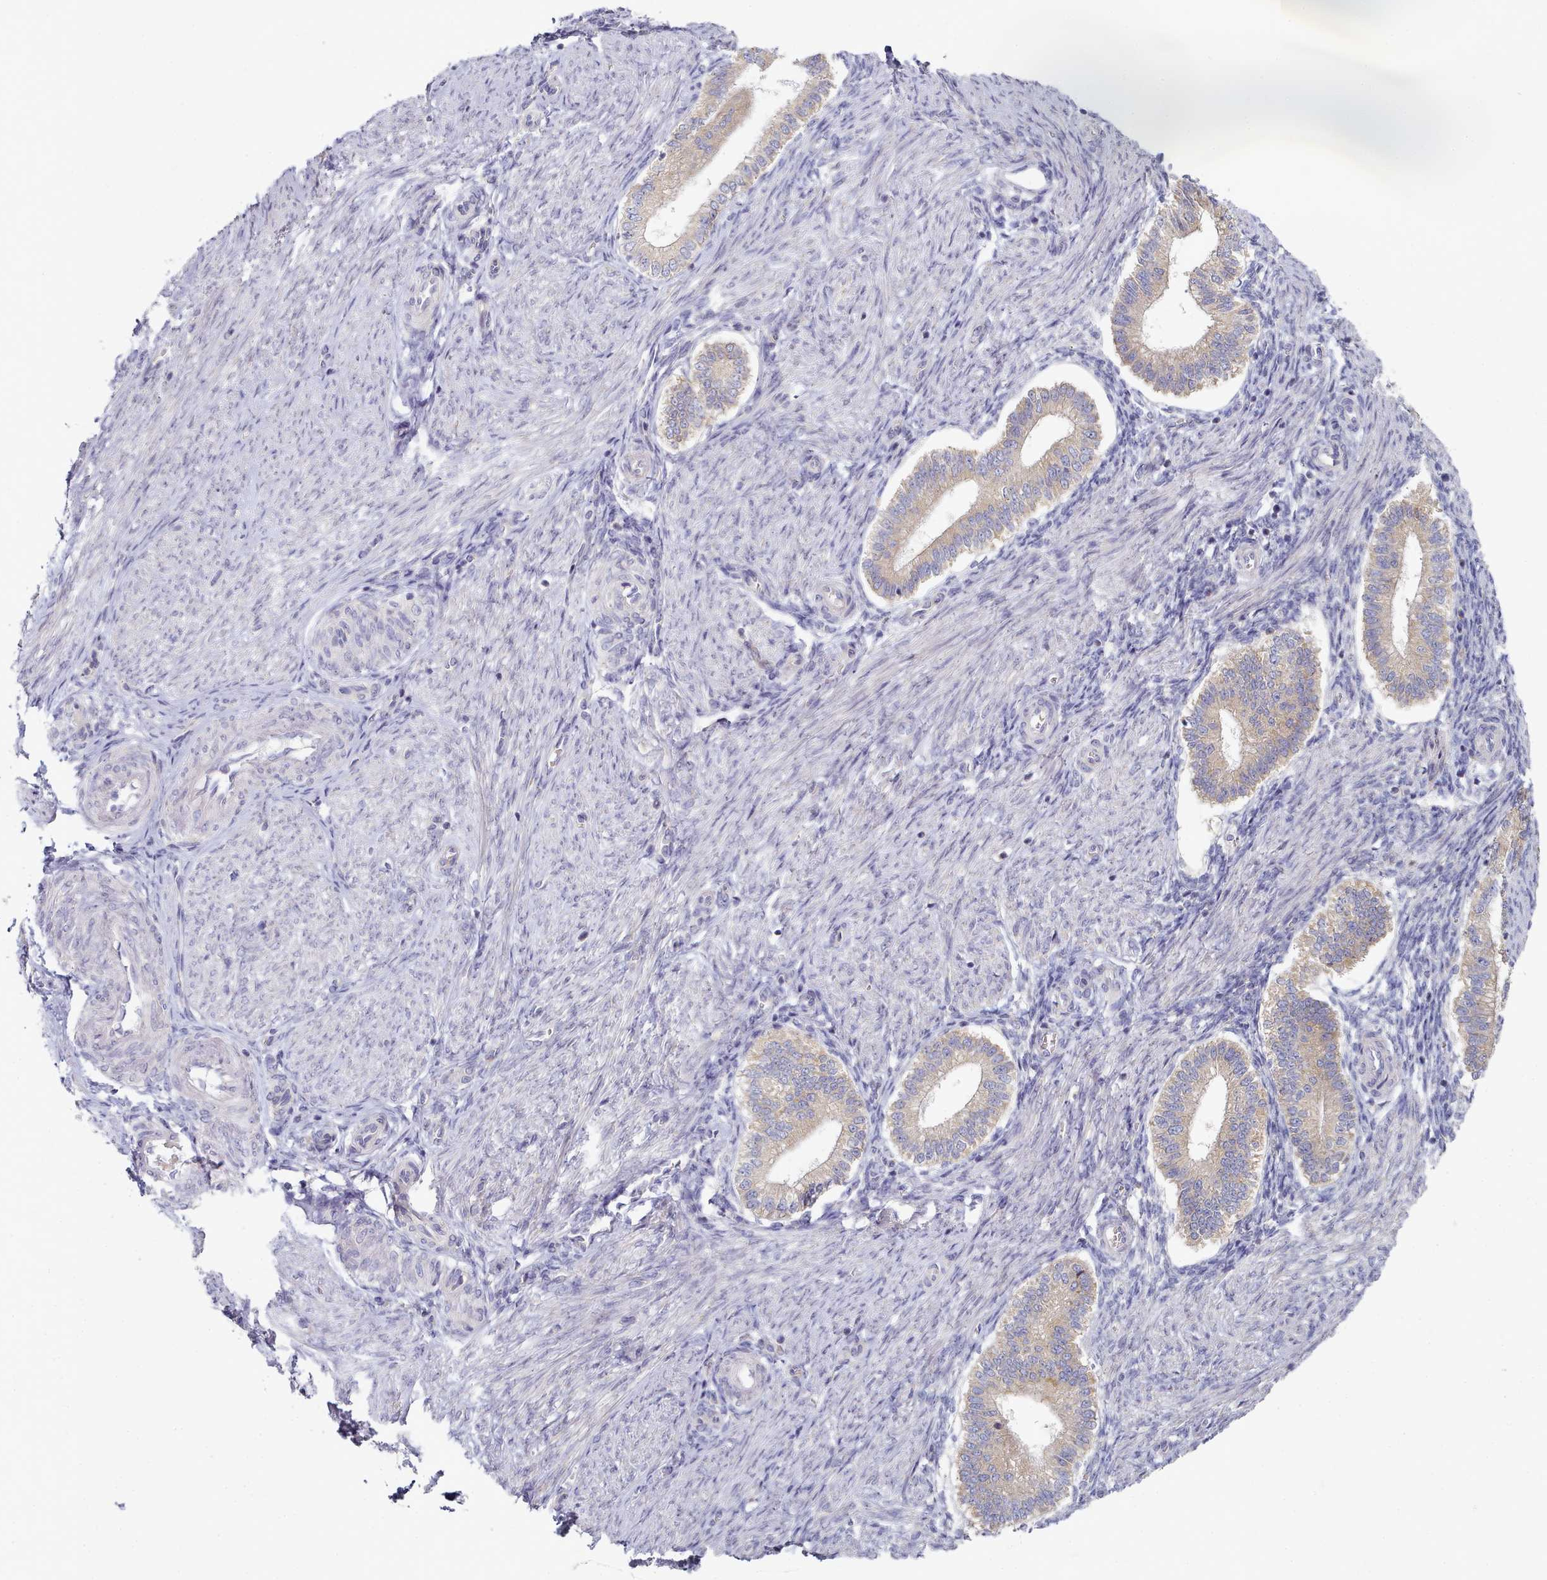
{"staining": {"intensity": "negative", "quantity": "none", "location": "none"}, "tissue": "endometrium", "cell_type": "Cells in endometrial stroma", "image_type": "normal", "snomed": [{"axis": "morphology", "description": "Normal tissue, NOS"}, {"axis": "topography", "description": "Endometrium"}], "caption": "Cells in endometrial stroma are negative for brown protein staining in unremarkable endometrium. (Brightfield microscopy of DAB (3,3'-diaminobenzidine) IHC at high magnification).", "gene": "TYW1B", "patient": {"sex": "female", "age": 24}}